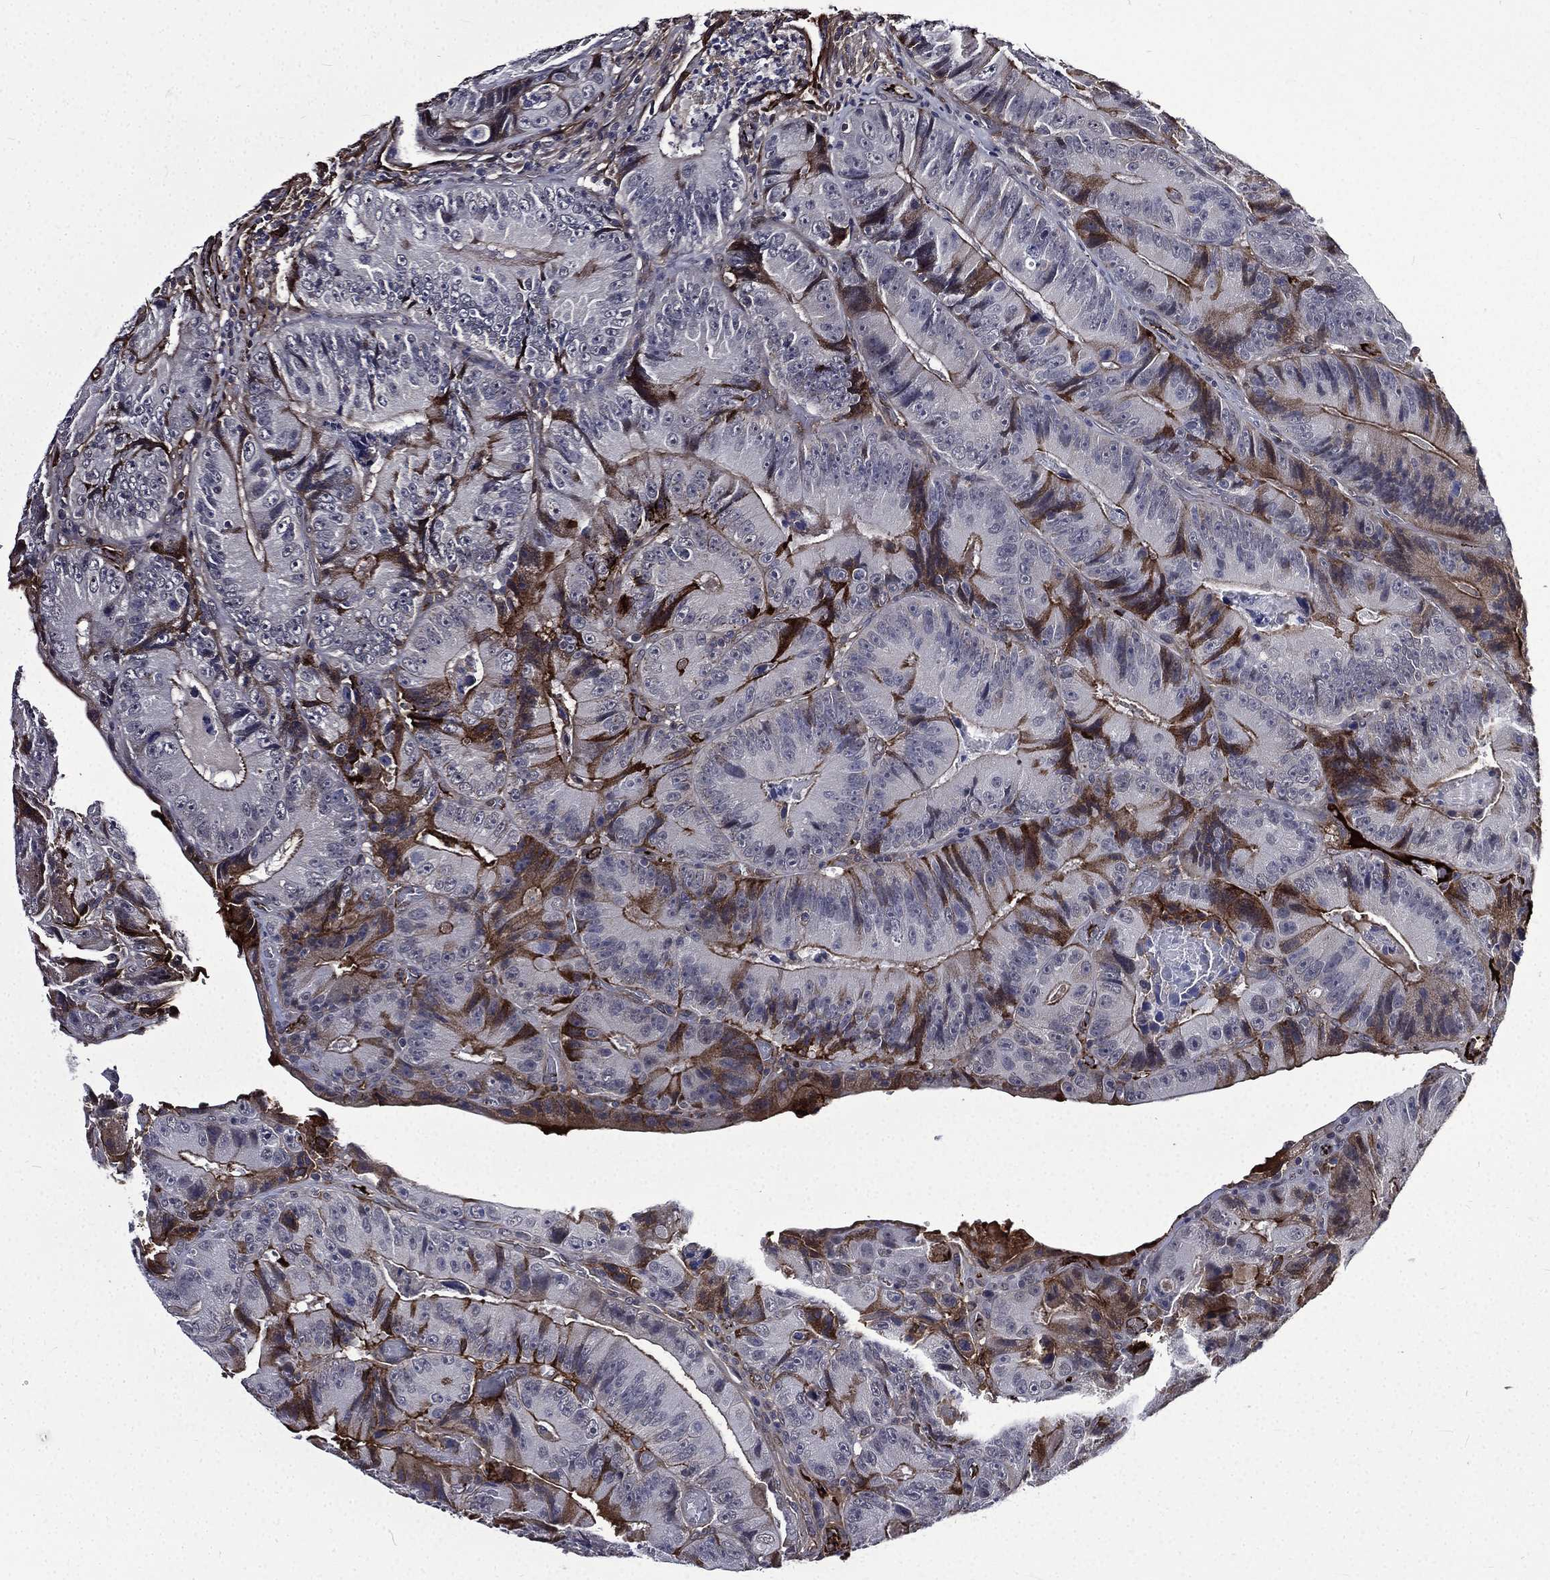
{"staining": {"intensity": "strong", "quantity": "<25%", "location": "cytoplasmic/membranous"}, "tissue": "colorectal cancer", "cell_type": "Tumor cells", "image_type": "cancer", "snomed": [{"axis": "morphology", "description": "Adenocarcinoma, NOS"}, {"axis": "topography", "description": "Colon"}], "caption": "The image demonstrates immunohistochemical staining of colorectal cancer (adenocarcinoma). There is strong cytoplasmic/membranous positivity is appreciated in approximately <25% of tumor cells.", "gene": "FGG", "patient": {"sex": "female", "age": 86}}